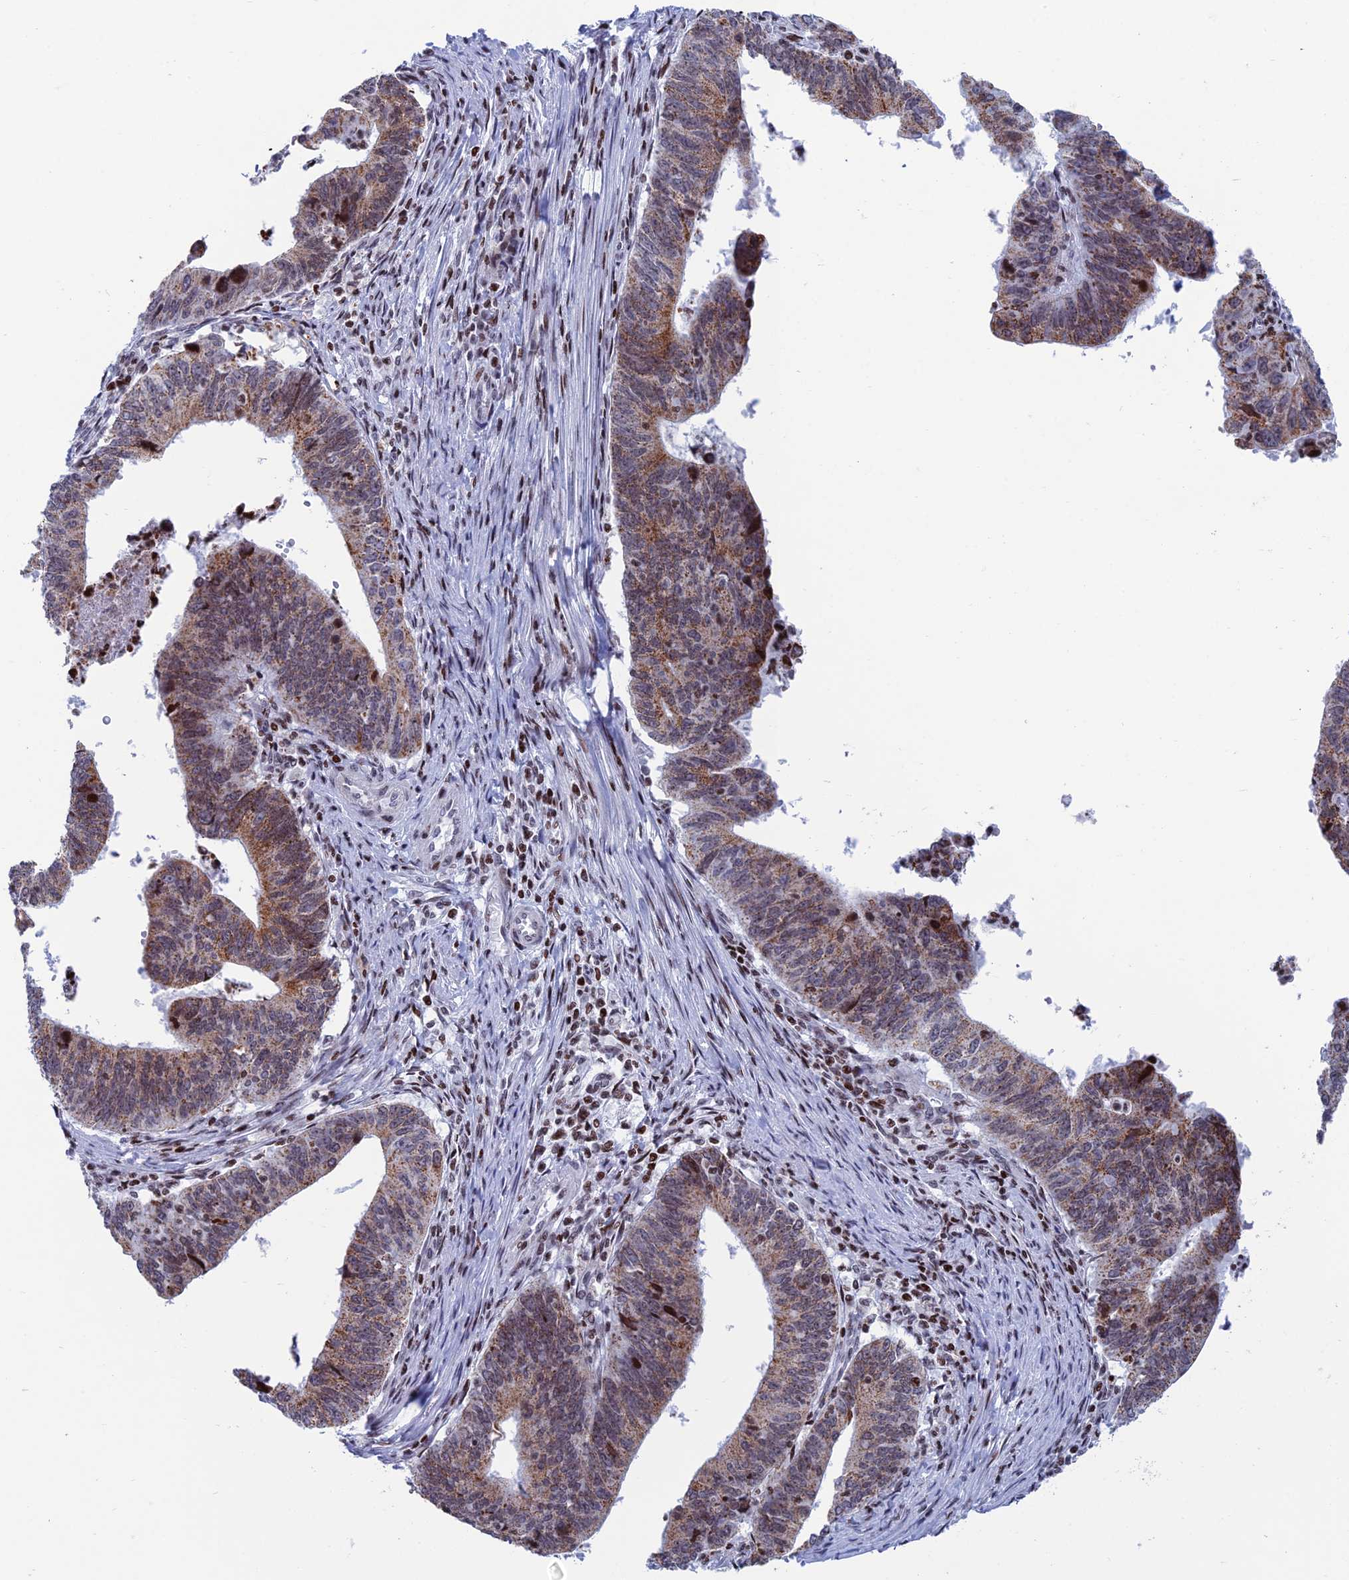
{"staining": {"intensity": "moderate", "quantity": "25%-75%", "location": "cytoplasmic/membranous"}, "tissue": "stomach cancer", "cell_type": "Tumor cells", "image_type": "cancer", "snomed": [{"axis": "morphology", "description": "Adenocarcinoma, NOS"}, {"axis": "topography", "description": "Stomach"}], "caption": "Protein staining of adenocarcinoma (stomach) tissue demonstrates moderate cytoplasmic/membranous positivity in about 25%-75% of tumor cells.", "gene": "AFF3", "patient": {"sex": "male", "age": 59}}